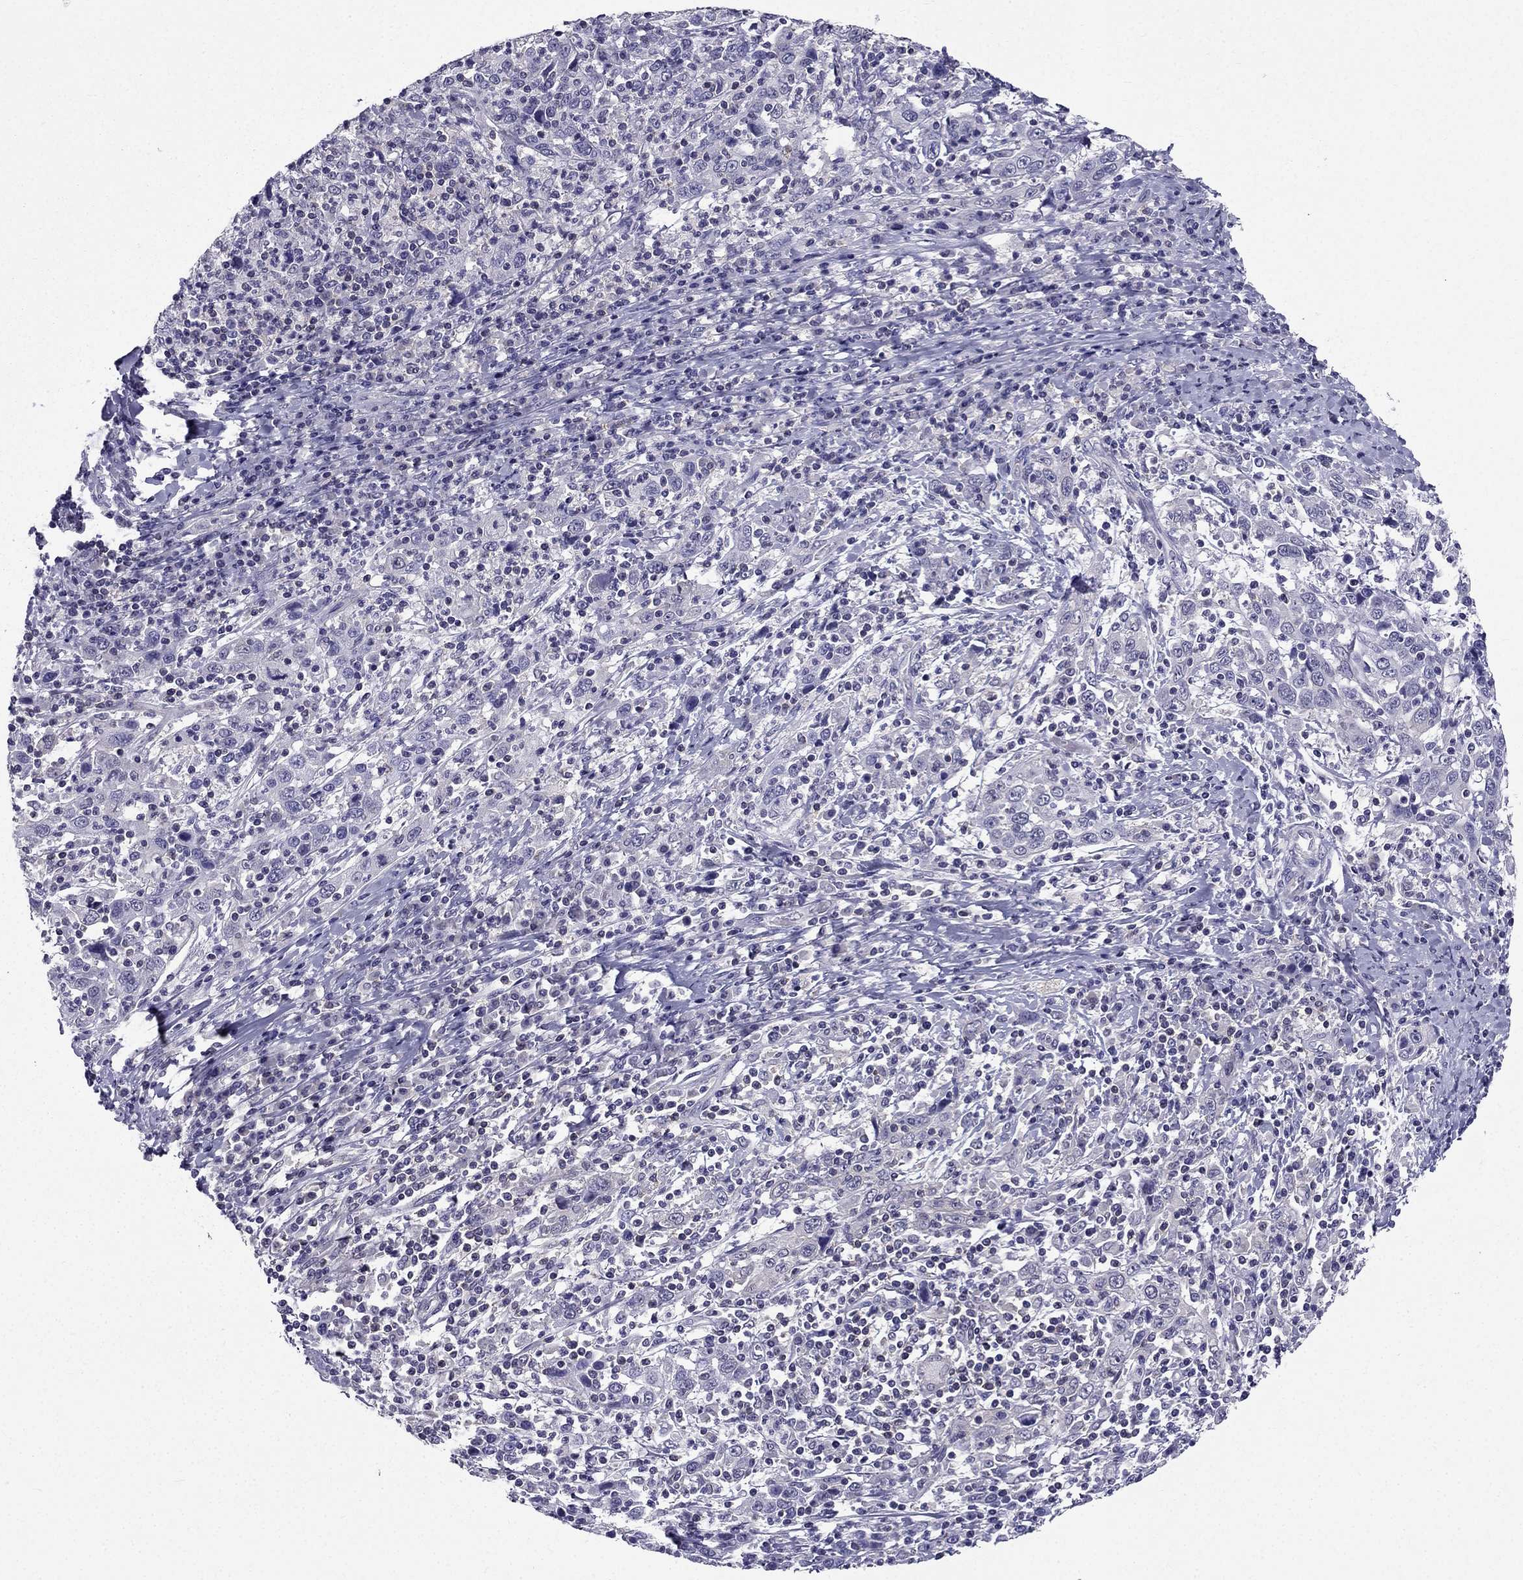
{"staining": {"intensity": "negative", "quantity": "none", "location": "none"}, "tissue": "cervical cancer", "cell_type": "Tumor cells", "image_type": "cancer", "snomed": [{"axis": "morphology", "description": "Squamous cell carcinoma, NOS"}, {"axis": "topography", "description": "Cervix"}], "caption": "DAB (3,3'-diaminobenzidine) immunohistochemical staining of human cervical squamous cell carcinoma displays no significant positivity in tumor cells. Brightfield microscopy of immunohistochemistry (IHC) stained with DAB (brown) and hematoxylin (blue), captured at high magnification.", "gene": "AAK1", "patient": {"sex": "female", "age": 46}}